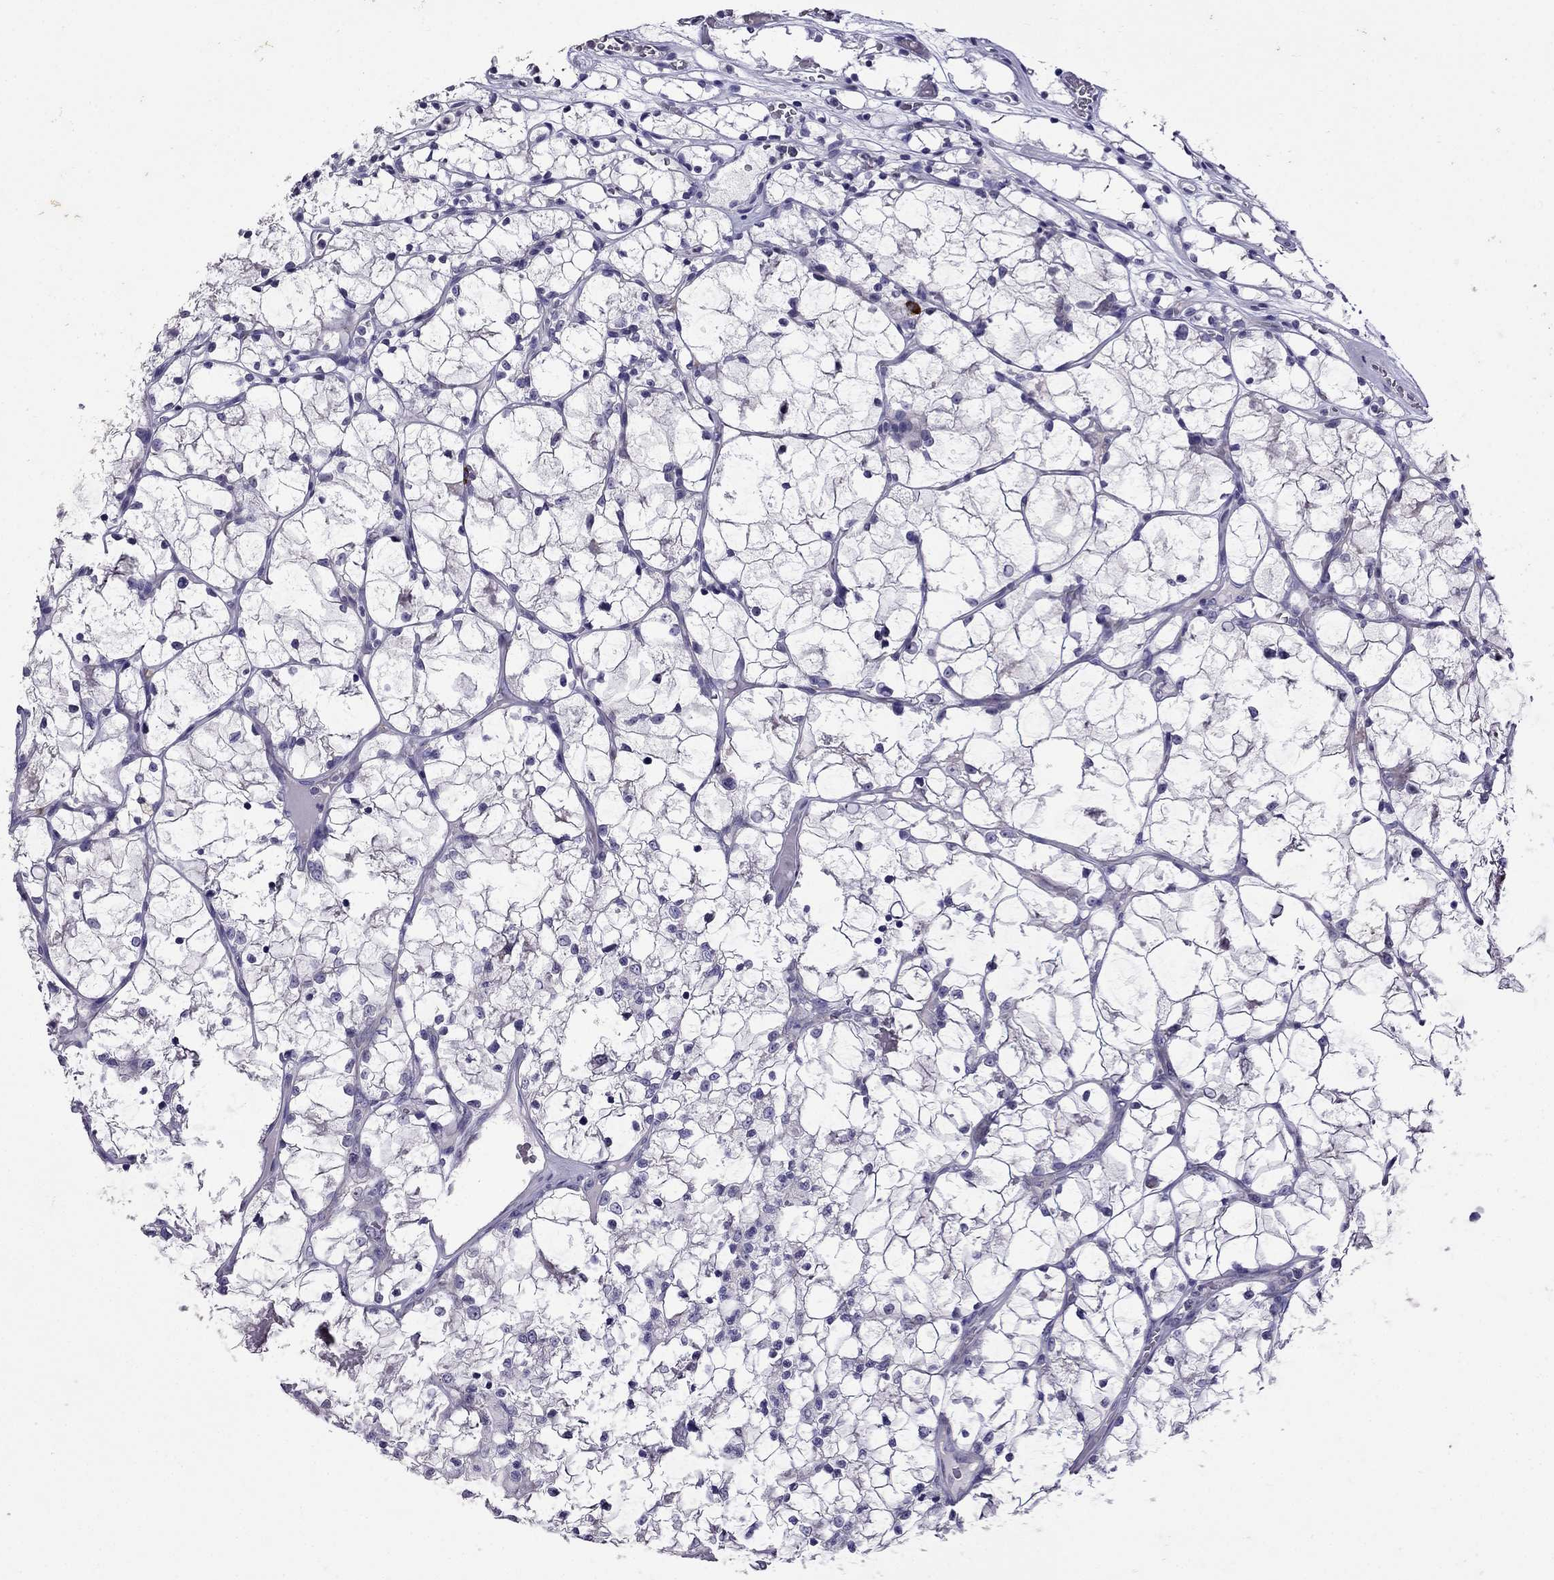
{"staining": {"intensity": "negative", "quantity": "none", "location": "none"}, "tissue": "renal cancer", "cell_type": "Tumor cells", "image_type": "cancer", "snomed": [{"axis": "morphology", "description": "Adenocarcinoma, NOS"}, {"axis": "topography", "description": "Kidney"}], "caption": "High power microscopy image of an IHC micrograph of renal cancer, revealing no significant staining in tumor cells.", "gene": "OXCT2", "patient": {"sex": "female", "age": 69}}